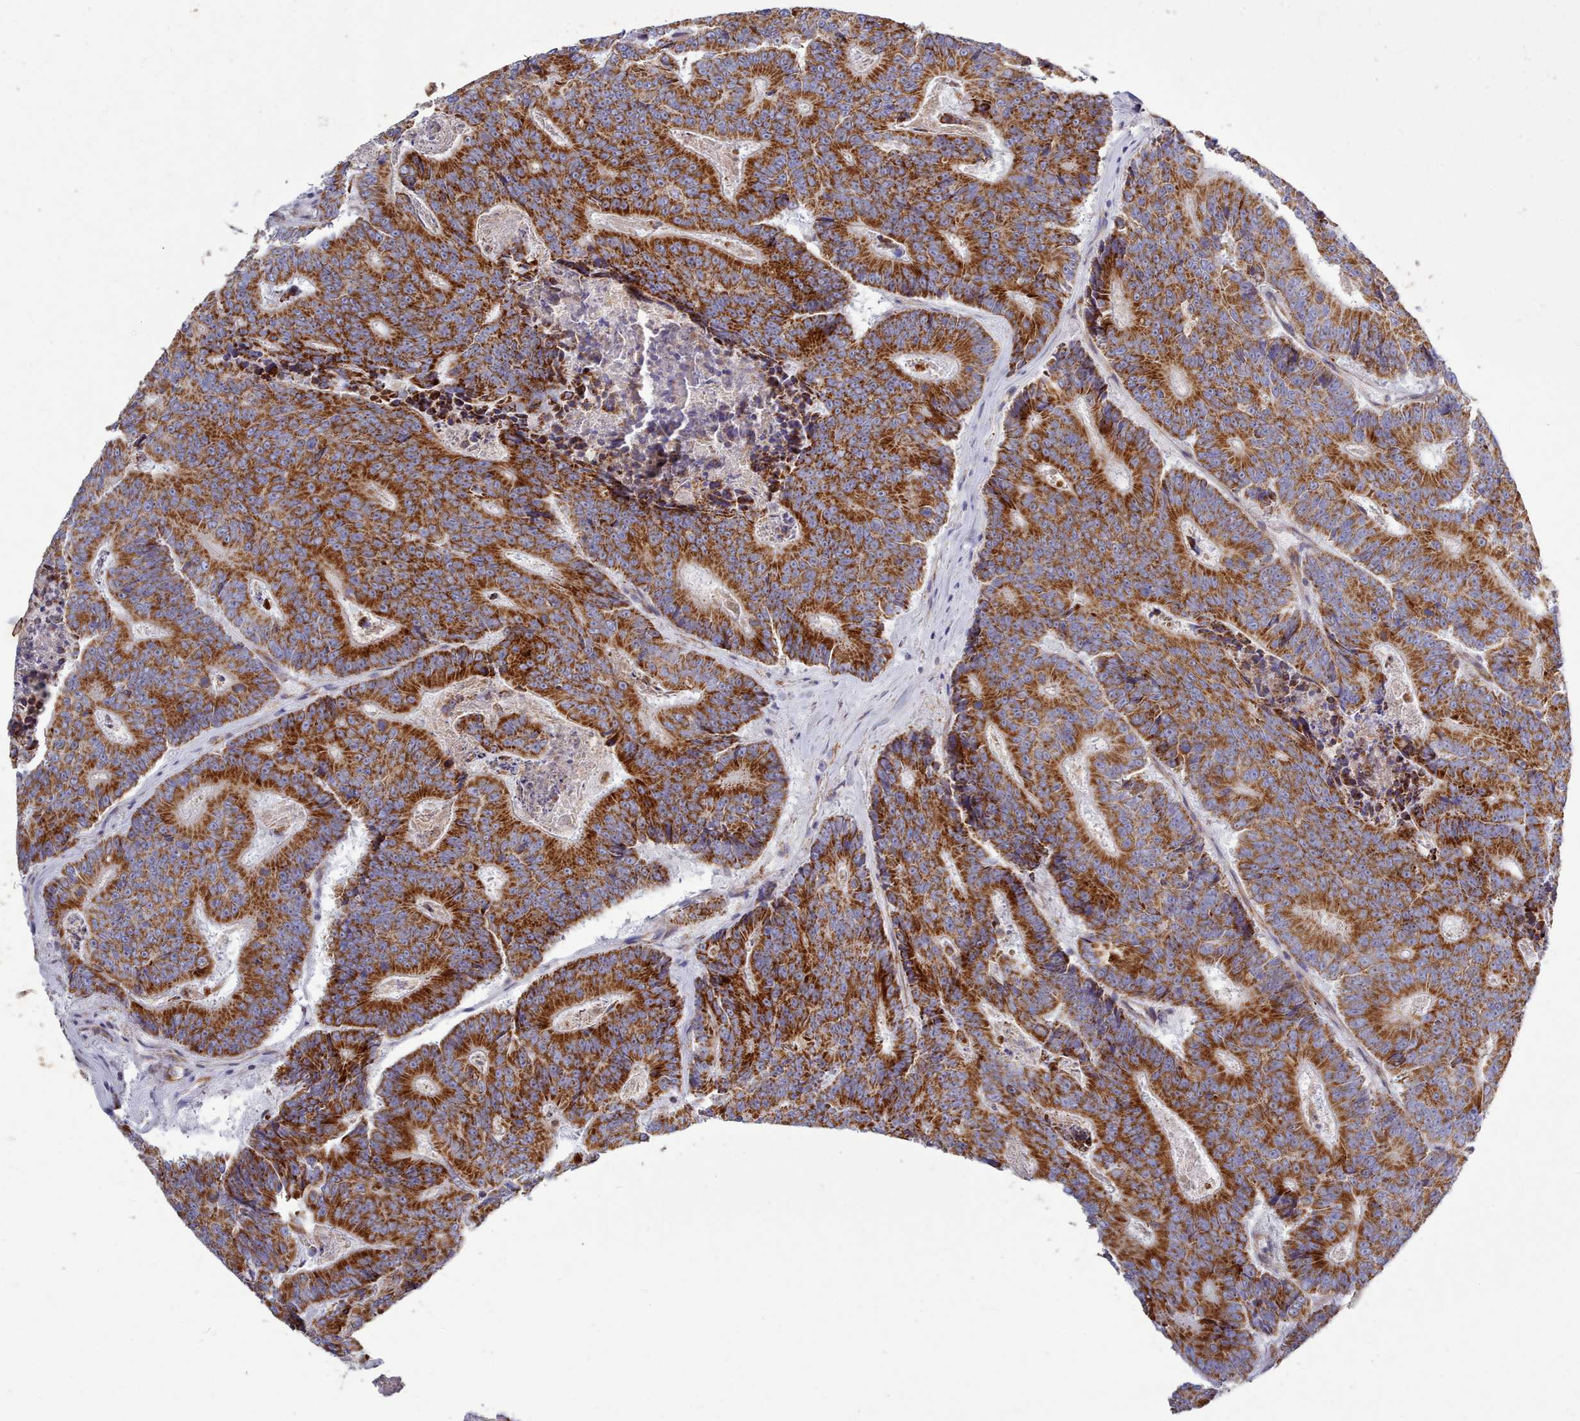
{"staining": {"intensity": "strong", "quantity": ">75%", "location": "cytoplasmic/membranous"}, "tissue": "colorectal cancer", "cell_type": "Tumor cells", "image_type": "cancer", "snomed": [{"axis": "morphology", "description": "Adenocarcinoma, NOS"}, {"axis": "topography", "description": "Colon"}], "caption": "A brown stain labels strong cytoplasmic/membranous positivity of a protein in human colorectal cancer (adenocarcinoma) tumor cells.", "gene": "MRPL21", "patient": {"sex": "male", "age": 83}}